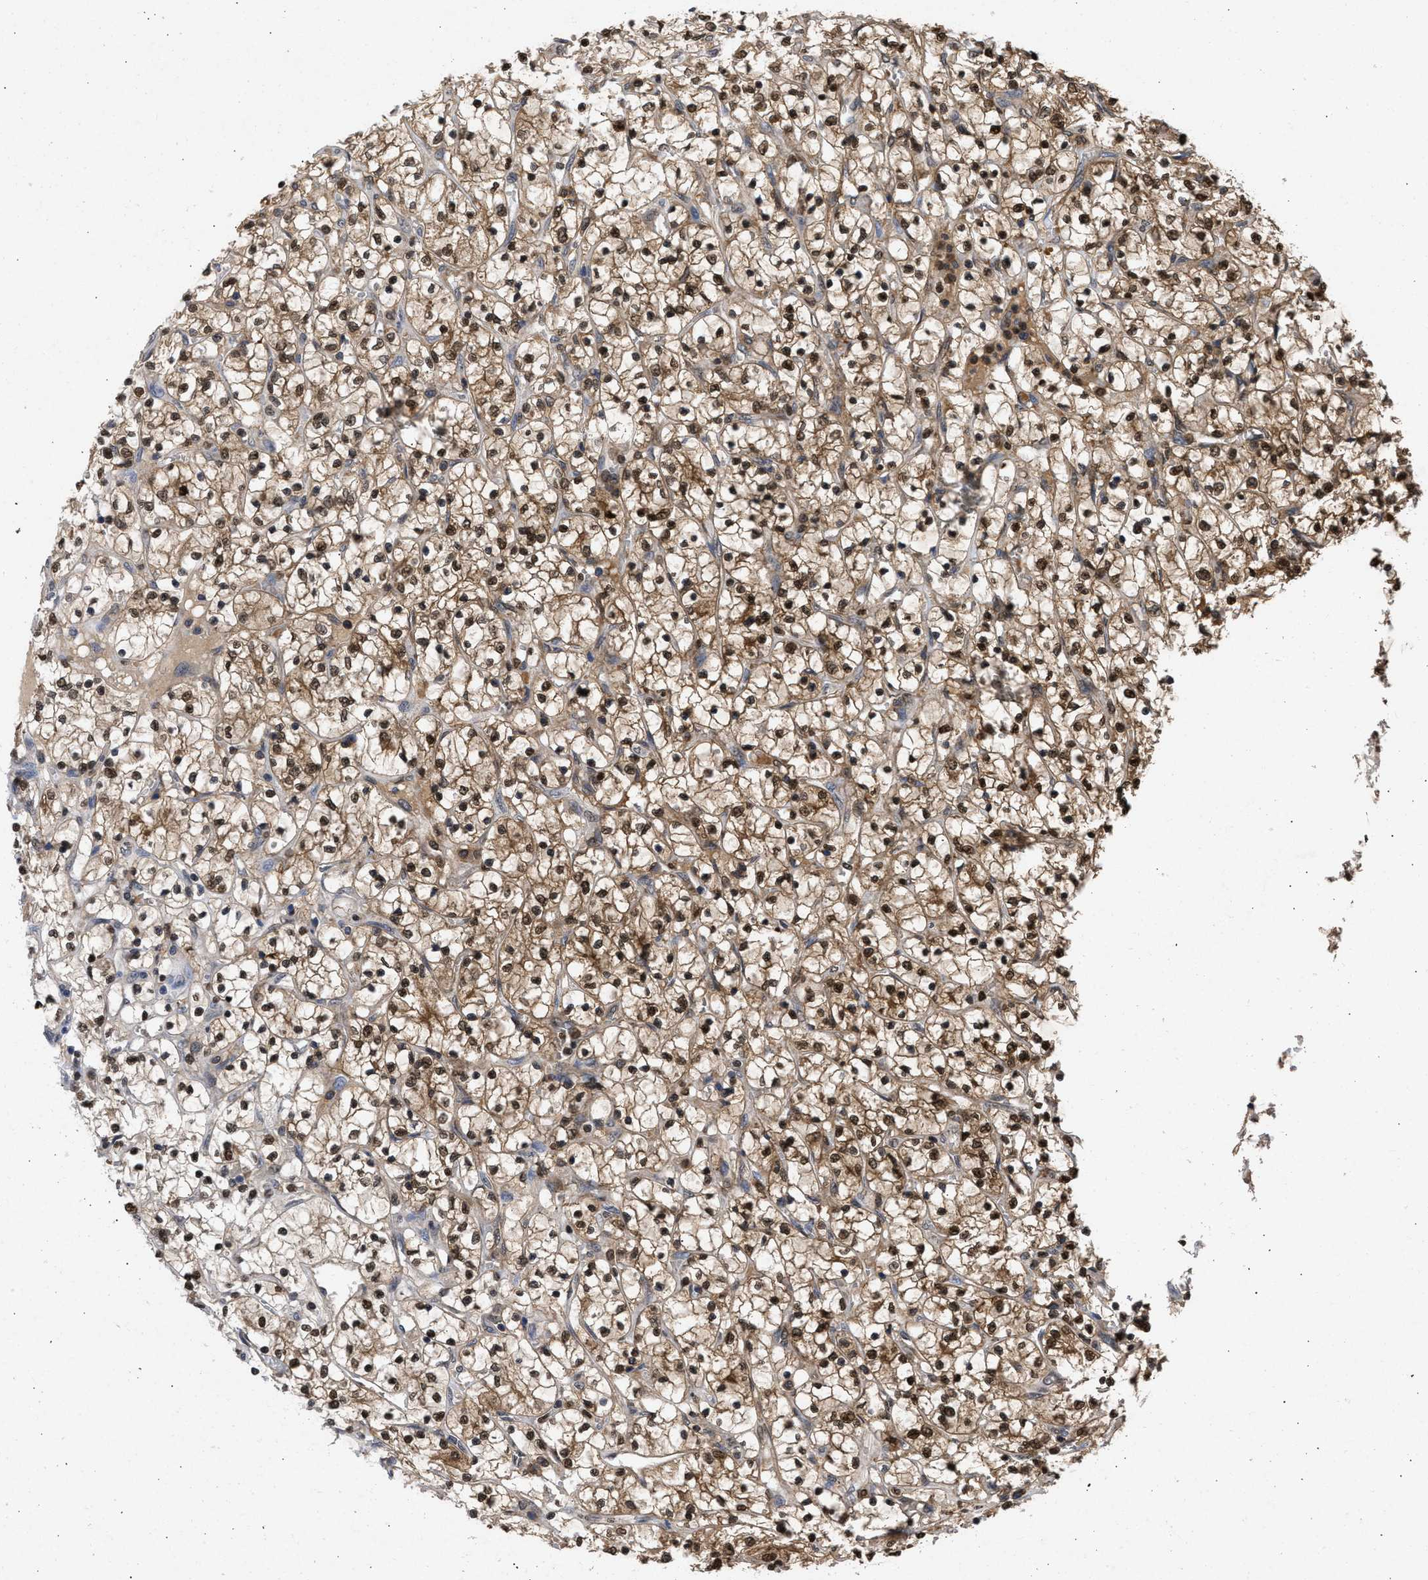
{"staining": {"intensity": "strong", "quantity": ">75%", "location": "cytoplasmic/membranous,nuclear"}, "tissue": "renal cancer", "cell_type": "Tumor cells", "image_type": "cancer", "snomed": [{"axis": "morphology", "description": "Adenocarcinoma, NOS"}, {"axis": "topography", "description": "Kidney"}], "caption": "About >75% of tumor cells in renal adenocarcinoma show strong cytoplasmic/membranous and nuclear protein positivity as visualized by brown immunohistochemical staining.", "gene": "NUP35", "patient": {"sex": "female", "age": 69}}